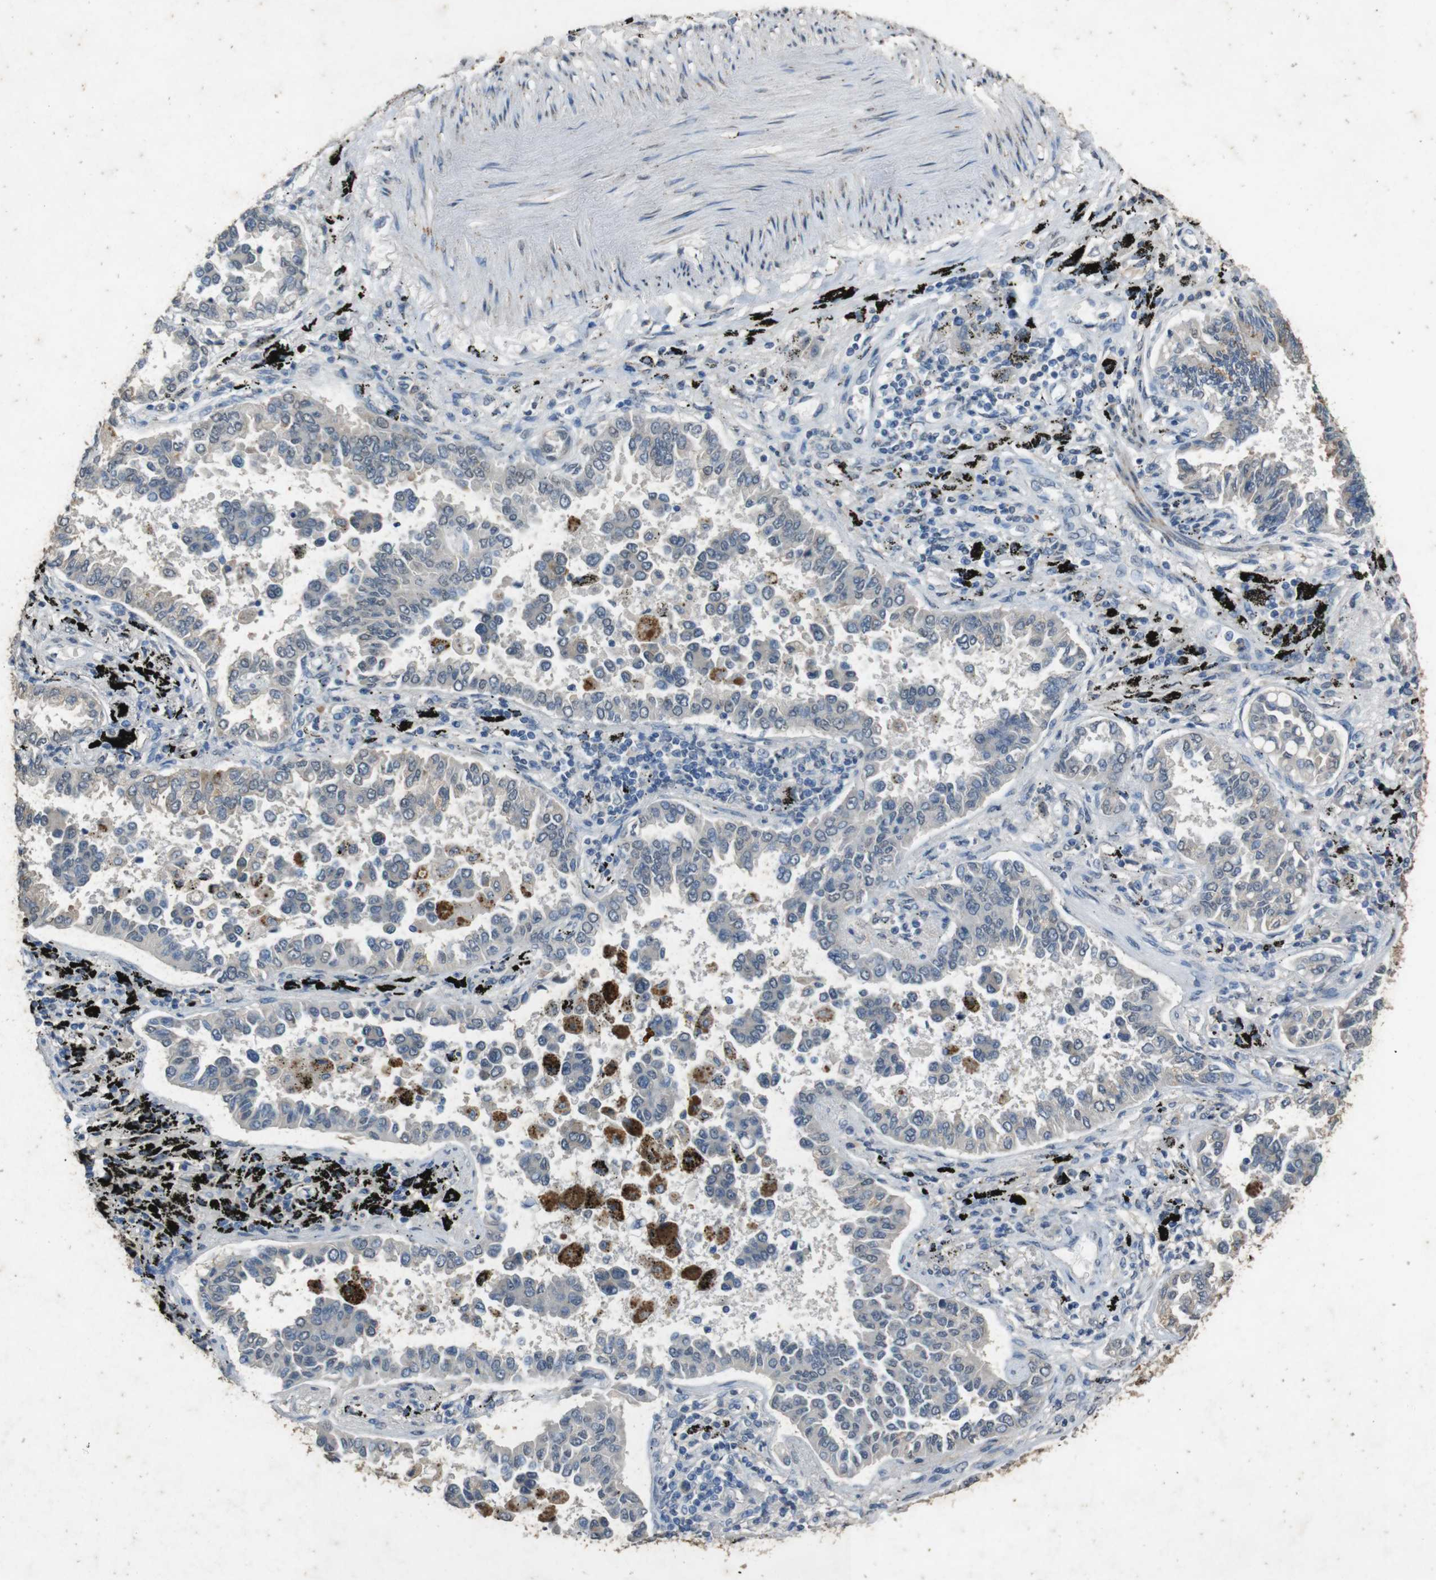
{"staining": {"intensity": "negative", "quantity": "none", "location": "none"}, "tissue": "lung cancer", "cell_type": "Tumor cells", "image_type": "cancer", "snomed": [{"axis": "morphology", "description": "Normal tissue, NOS"}, {"axis": "morphology", "description": "Adenocarcinoma, NOS"}, {"axis": "topography", "description": "Lung"}], "caption": "This is a micrograph of IHC staining of lung adenocarcinoma, which shows no staining in tumor cells. (Stains: DAB IHC with hematoxylin counter stain, Microscopy: brightfield microscopy at high magnification).", "gene": "STBD1", "patient": {"sex": "male", "age": 59}}